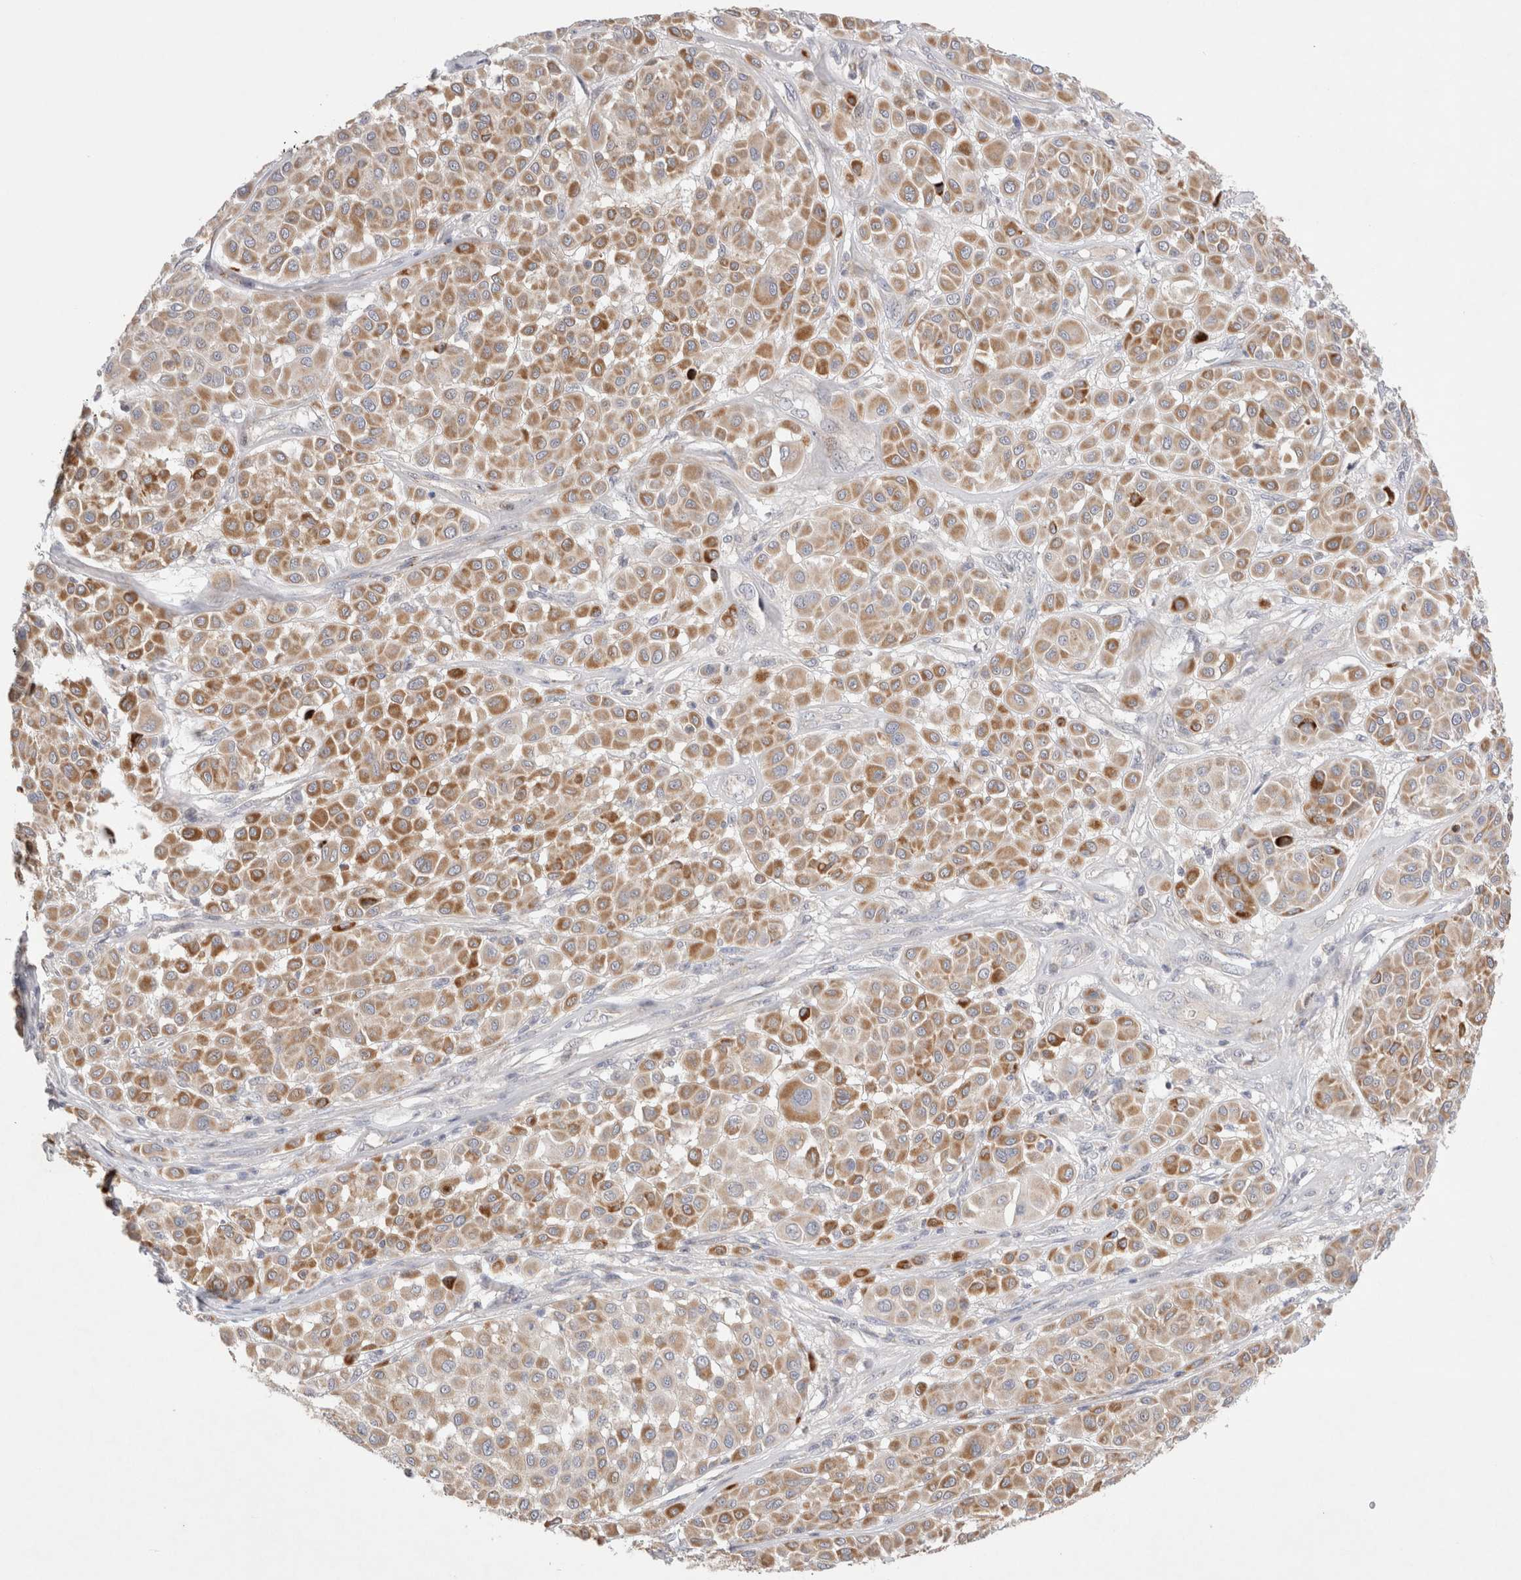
{"staining": {"intensity": "moderate", "quantity": ">75%", "location": "cytoplasmic/membranous"}, "tissue": "melanoma", "cell_type": "Tumor cells", "image_type": "cancer", "snomed": [{"axis": "morphology", "description": "Malignant melanoma, Metastatic site"}, {"axis": "topography", "description": "Soft tissue"}], "caption": "Immunohistochemical staining of melanoma reveals medium levels of moderate cytoplasmic/membranous staining in about >75% of tumor cells.", "gene": "CHADL", "patient": {"sex": "male", "age": 41}}